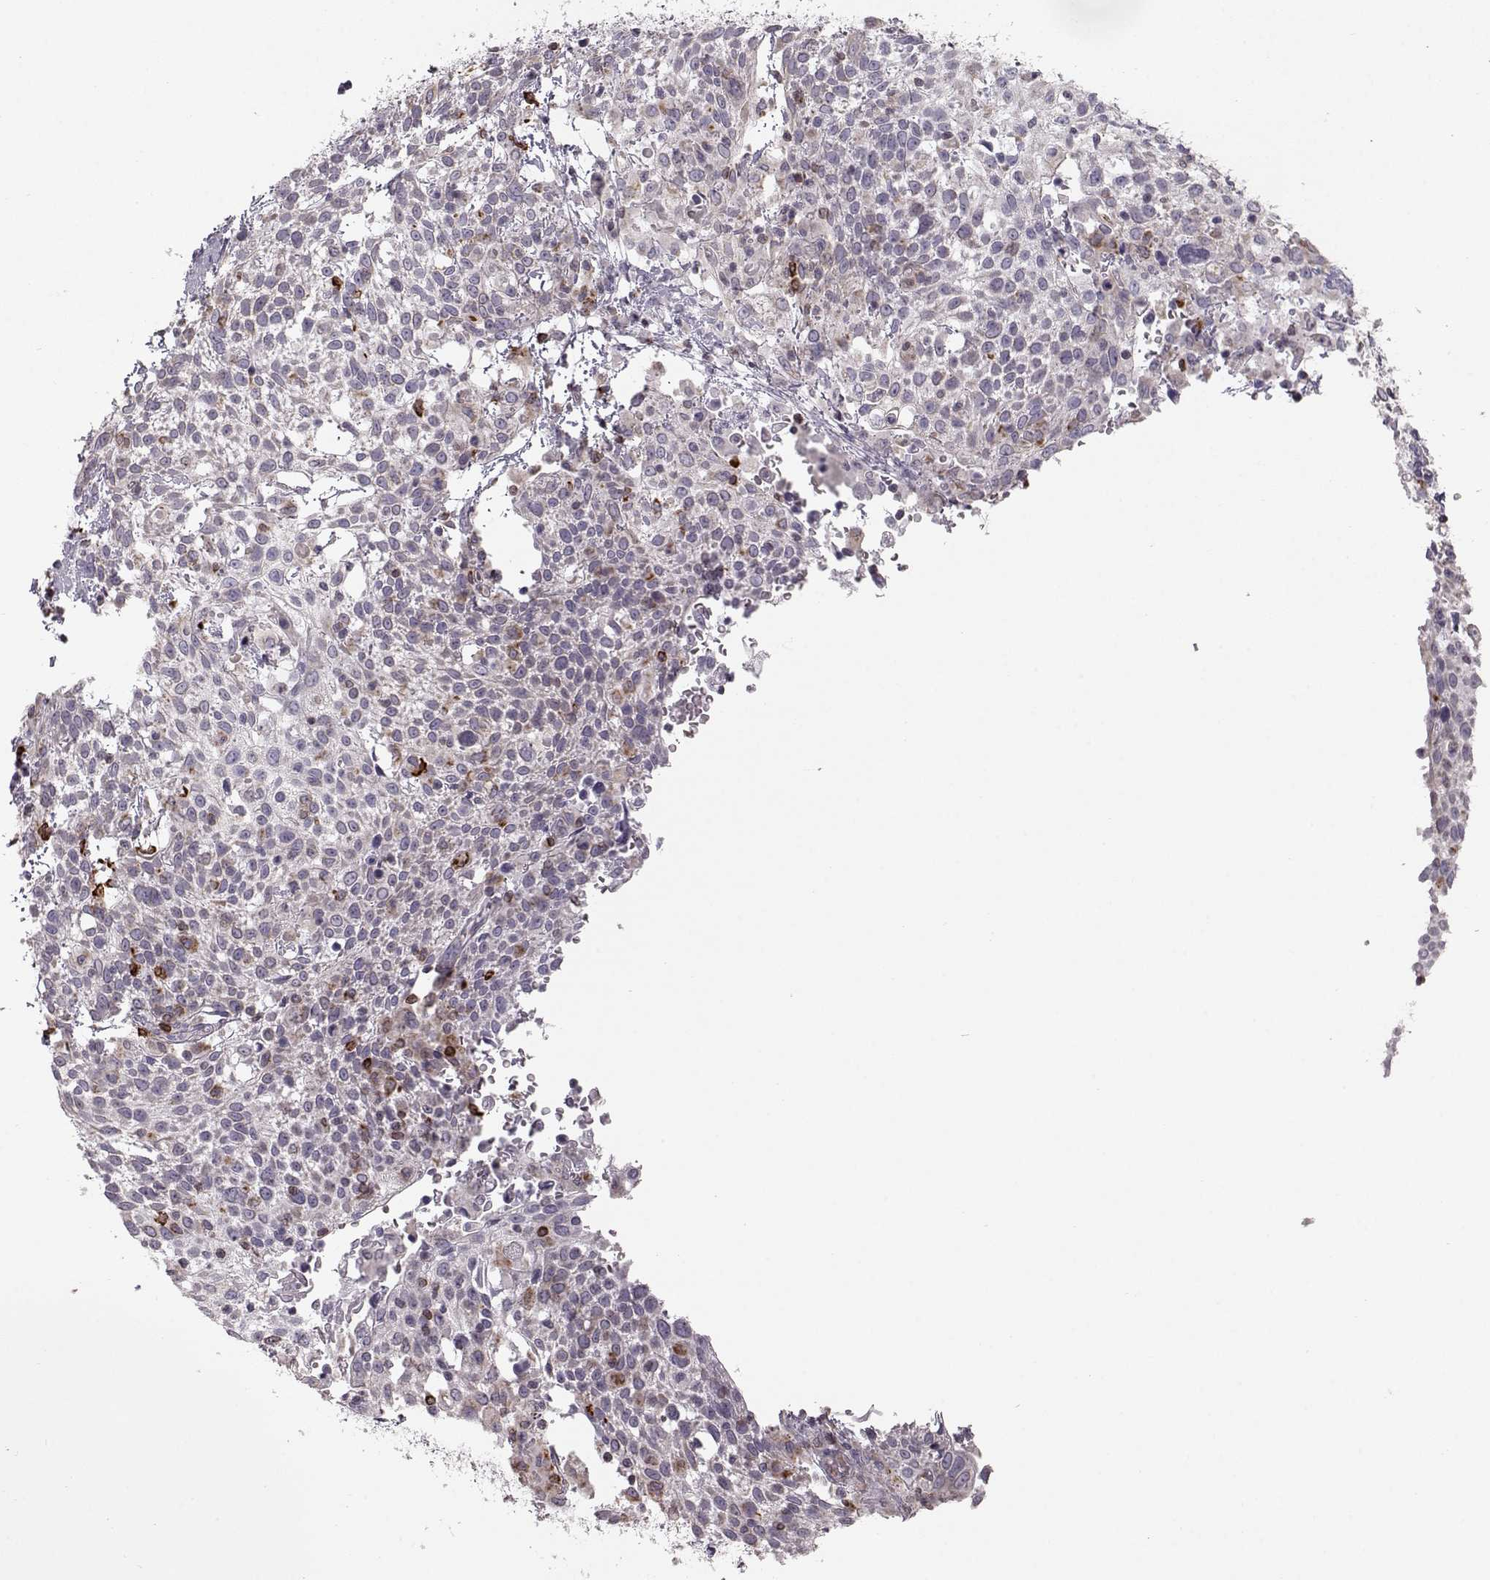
{"staining": {"intensity": "moderate", "quantity": "<25%", "location": "cytoplasmic/membranous"}, "tissue": "cervical cancer", "cell_type": "Tumor cells", "image_type": "cancer", "snomed": [{"axis": "morphology", "description": "Squamous cell carcinoma, NOS"}, {"axis": "topography", "description": "Cervix"}], "caption": "Tumor cells show low levels of moderate cytoplasmic/membranous expression in about <25% of cells in human squamous cell carcinoma (cervical). (DAB (3,3'-diaminobenzidine) IHC, brown staining for protein, blue staining for nuclei).", "gene": "ELOVL5", "patient": {"sex": "female", "age": 61}}